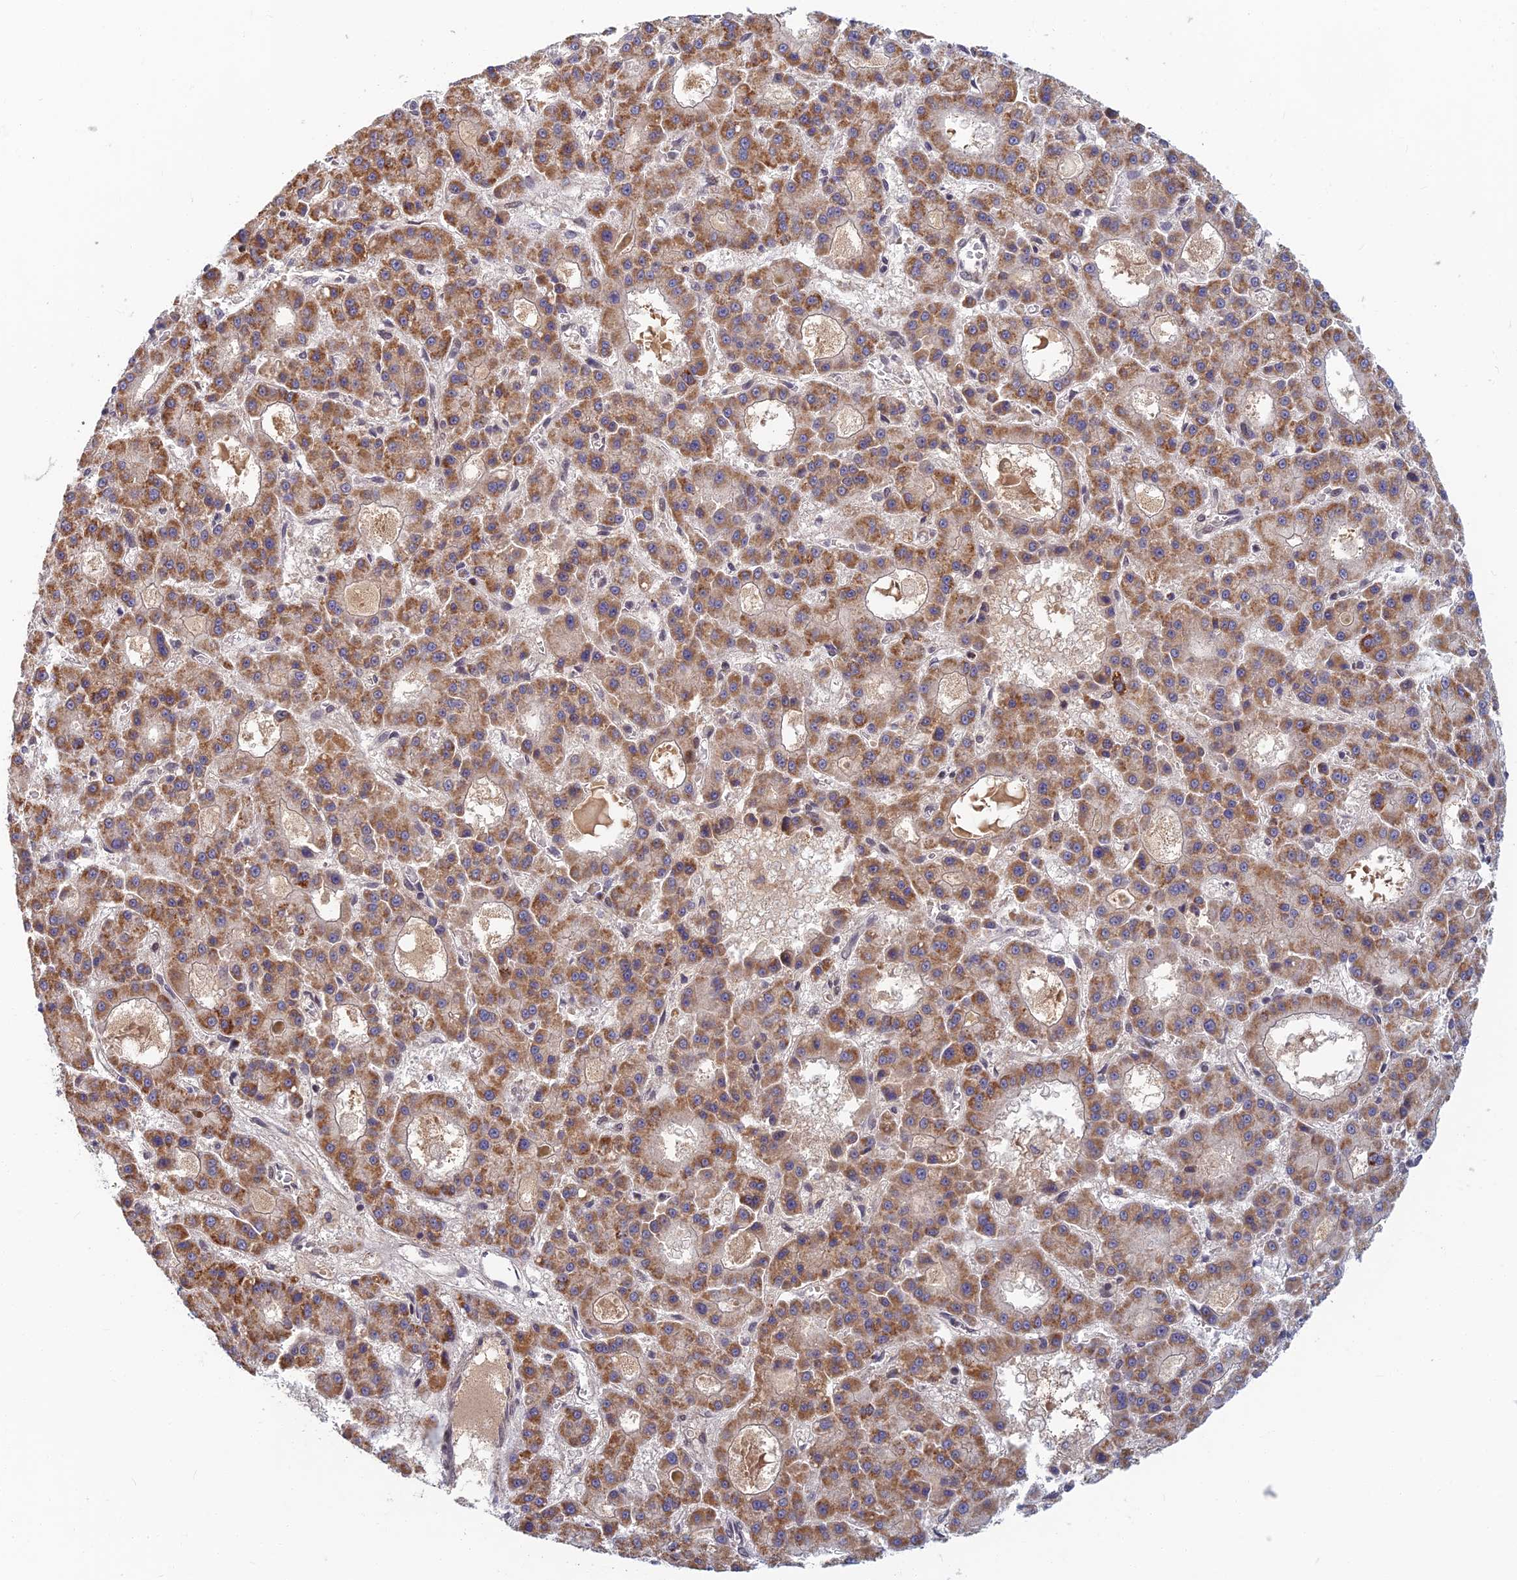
{"staining": {"intensity": "moderate", "quantity": ">75%", "location": "cytoplasmic/membranous"}, "tissue": "liver cancer", "cell_type": "Tumor cells", "image_type": "cancer", "snomed": [{"axis": "morphology", "description": "Carcinoma, Hepatocellular, NOS"}, {"axis": "topography", "description": "Liver"}], "caption": "A brown stain labels moderate cytoplasmic/membranous expression of a protein in human liver hepatocellular carcinoma tumor cells.", "gene": "TCEA2", "patient": {"sex": "male", "age": 70}}